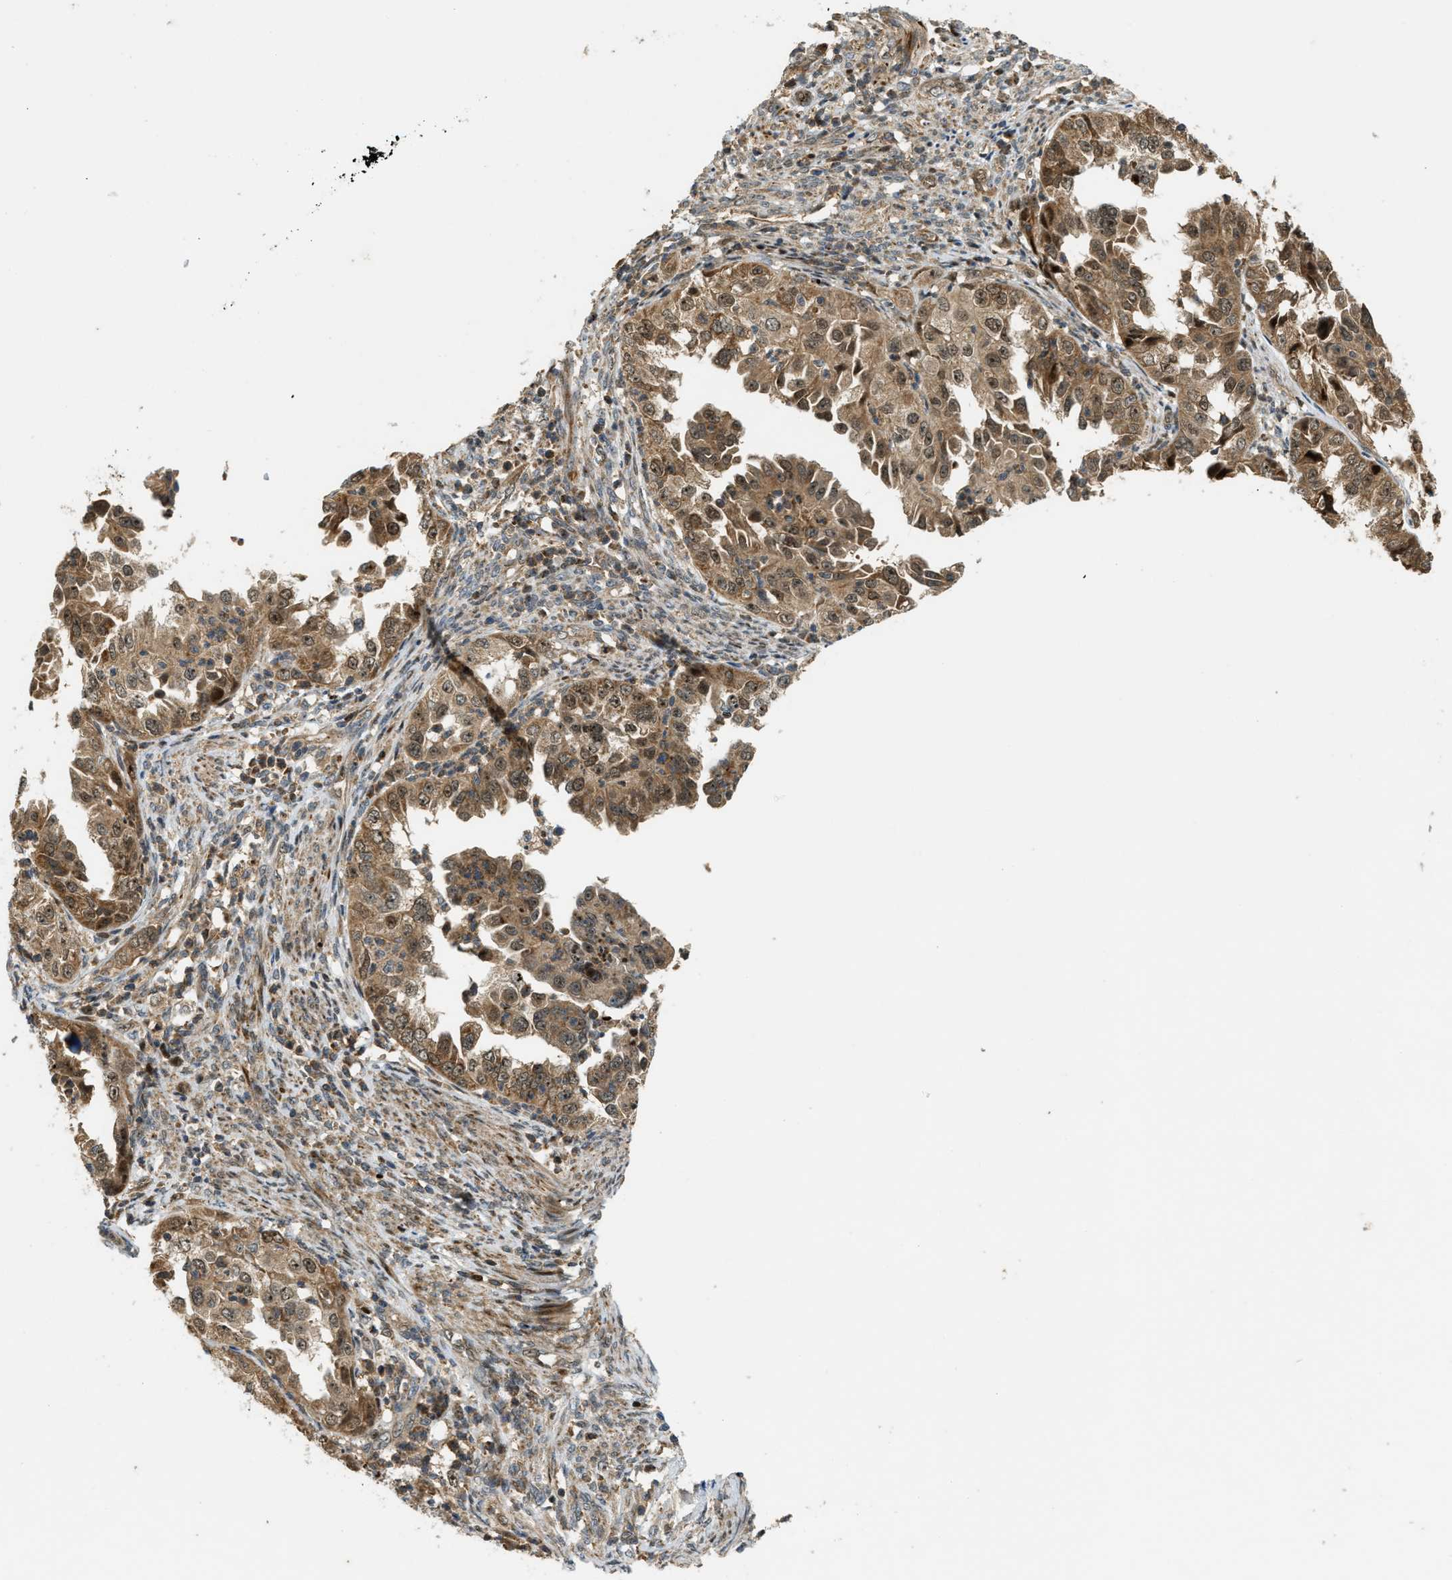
{"staining": {"intensity": "moderate", "quantity": ">75%", "location": "cytoplasmic/membranous,nuclear"}, "tissue": "endometrial cancer", "cell_type": "Tumor cells", "image_type": "cancer", "snomed": [{"axis": "morphology", "description": "Adenocarcinoma, NOS"}, {"axis": "topography", "description": "Endometrium"}], "caption": "An IHC histopathology image of neoplastic tissue is shown. Protein staining in brown shows moderate cytoplasmic/membranous and nuclear positivity in endometrial adenocarcinoma within tumor cells.", "gene": "TRAPPC14", "patient": {"sex": "female", "age": 85}}